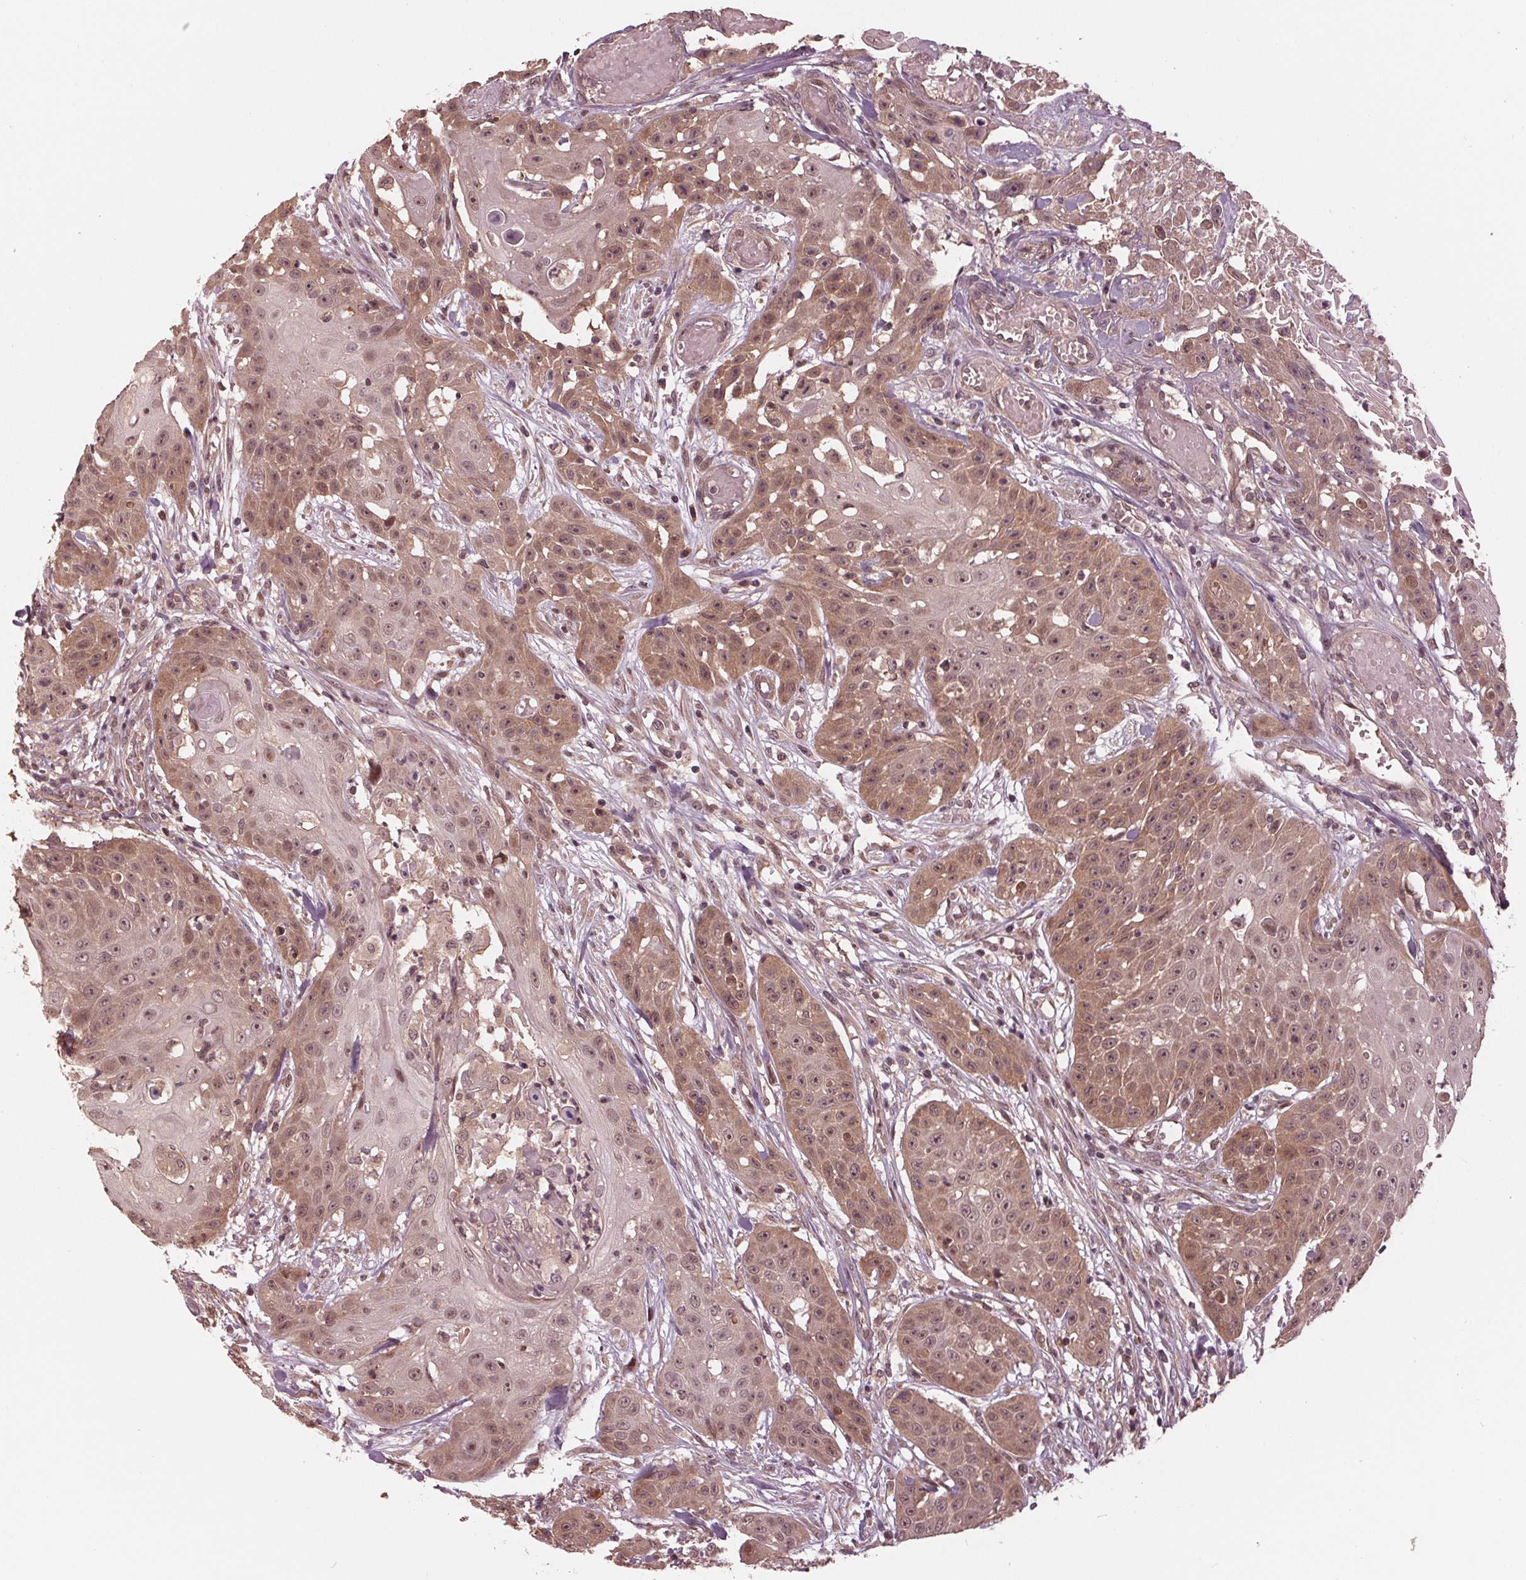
{"staining": {"intensity": "moderate", "quantity": ">75%", "location": "cytoplasmic/membranous,nuclear"}, "tissue": "head and neck cancer", "cell_type": "Tumor cells", "image_type": "cancer", "snomed": [{"axis": "morphology", "description": "Squamous cell carcinoma, NOS"}, {"axis": "topography", "description": "Oral tissue"}, {"axis": "topography", "description": "Head-Neck"}], "caption": "Immunohistochemical staining of human head and neck cancer reveals moderate cytoplasmic/membranous and nuclear protein positivity in approximately >75% of tumor cells.", "gene": "ZNF471", "patient": {"sex": "female", "age": 55}}